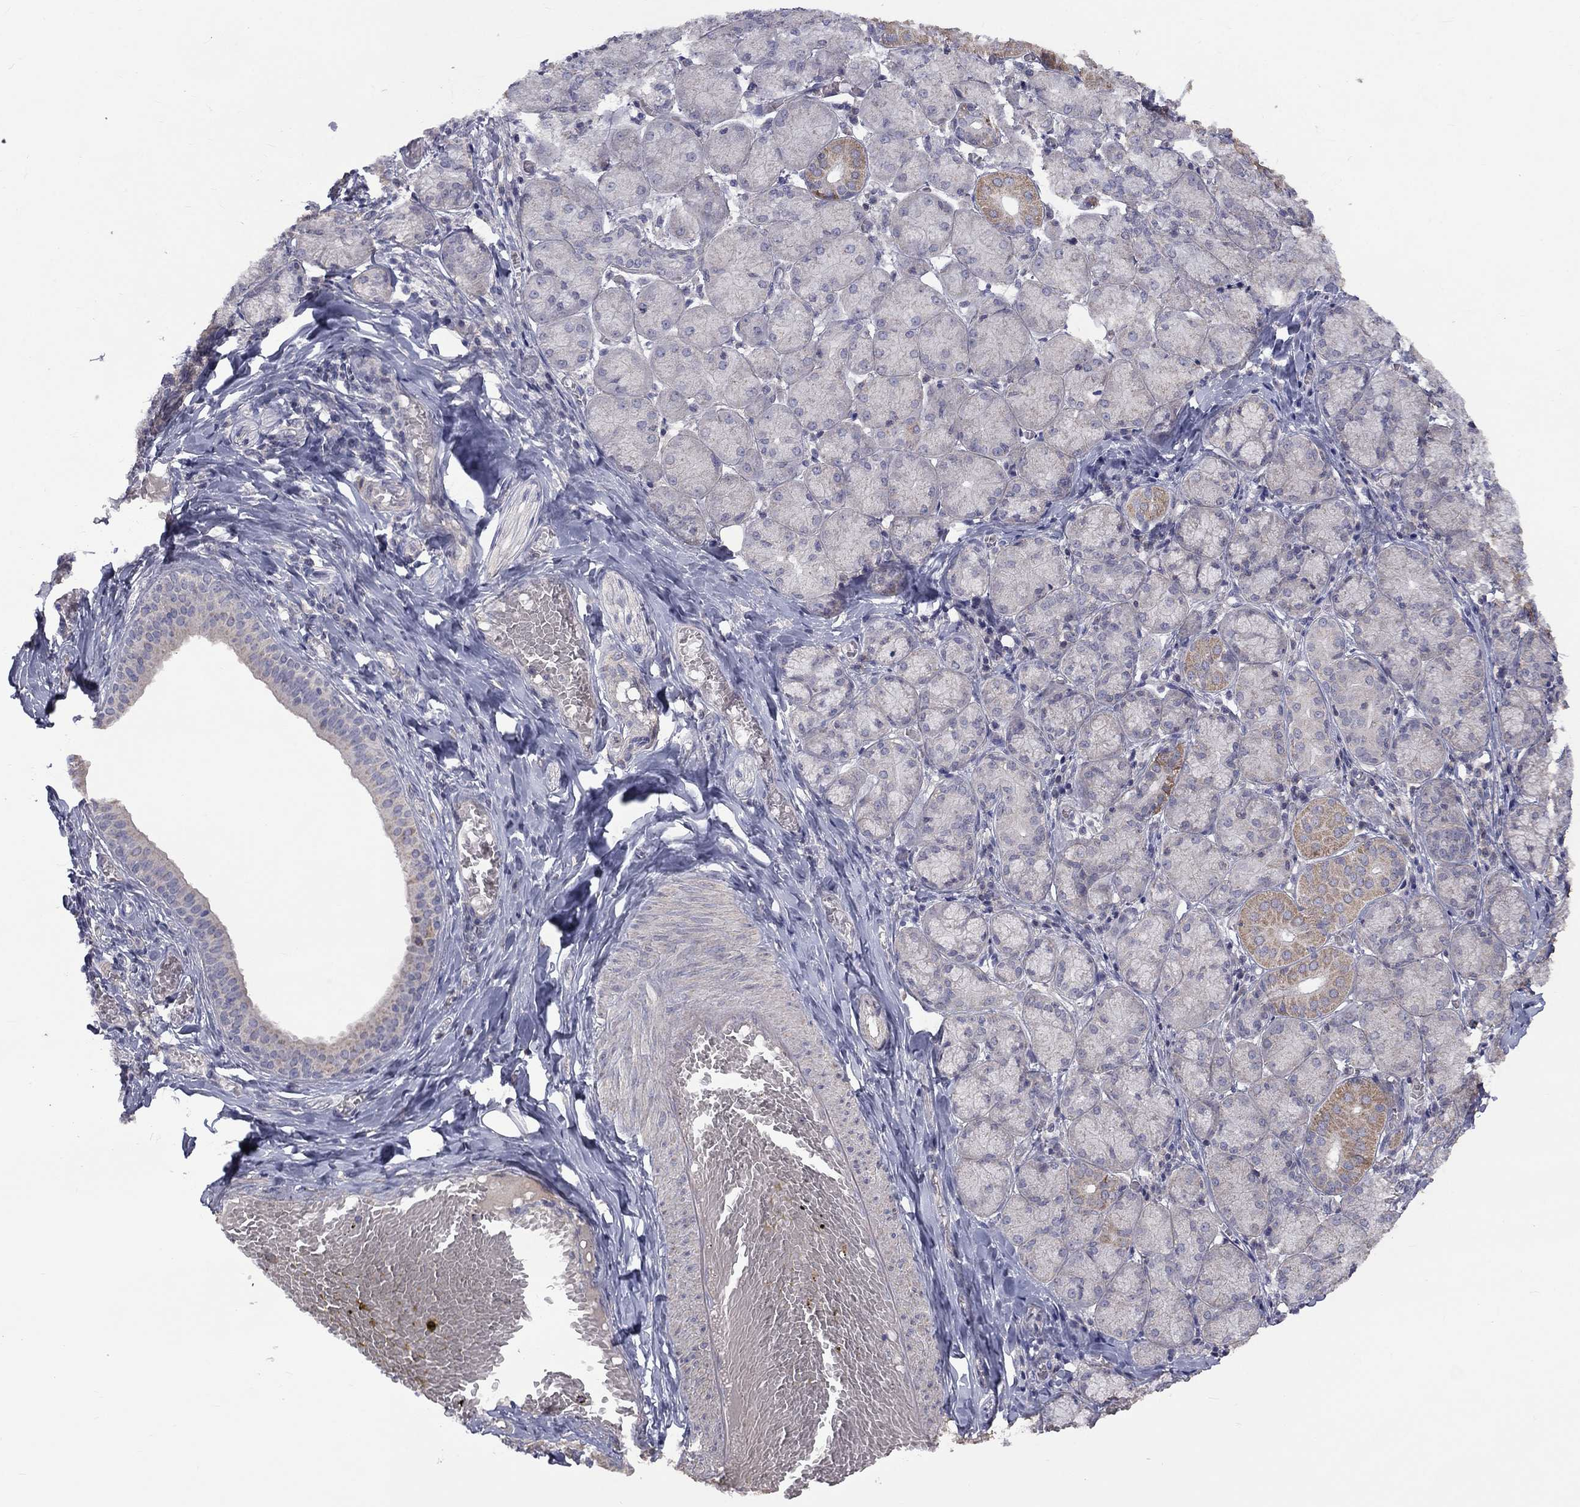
{"staining": {"intensity": "moderate", "quantity": "<25%", "location": "cytoplasmic/membranous"}, "tissue": "salivary gland", "cell_type": "Glandular cells", "image_type": "normal", "snomed": [{"axis": "morphology", "description": "Normal tissue, NOS"}, {"axis": "topography", "description": "Salivary gland"}, {"axis": "topography", "description": "Peripheral nerve tissue"}], "caption": "Immunohistochemistry staining of normal salivary gland, which exhibits low levels of moderate cytoplasmic/membranous expression in approximately <25% of glandular cells indicating moderate cytoplasmic/membranous protein expression. The staining was performed using DAB (3,3'-diaminobenzidine) (brown) for protein detection and nuclei were counterstained in hematoxylin (blue).", "gene": "SLC39A14", "patient": {"sex": "female", "age": 24}}